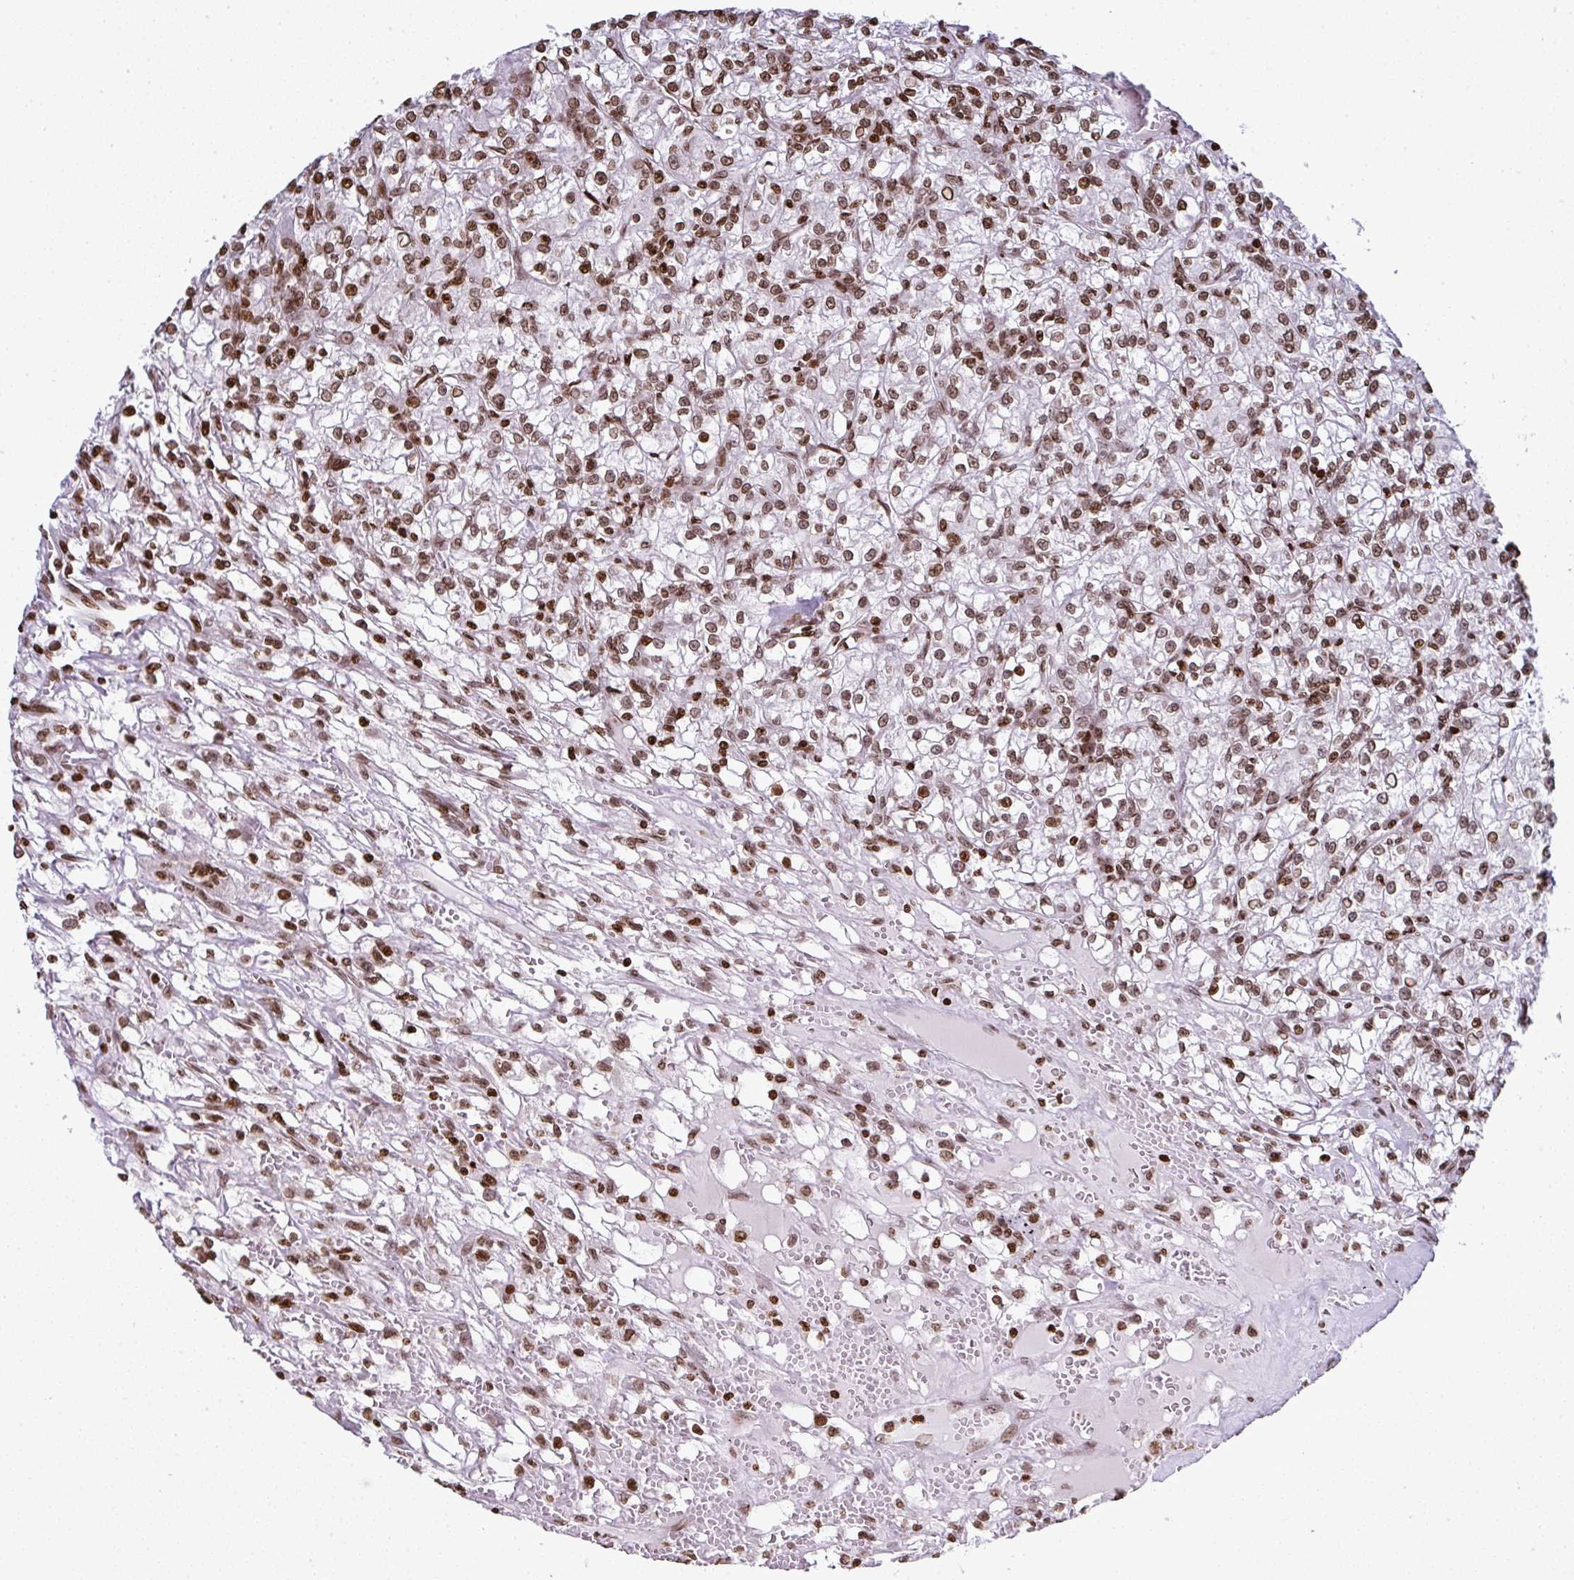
{"staining": {"intensity": "moderate", "quantity": ">75%", "location": "nuclear"}, "tissue": "renal cancer", "cell_type": "Tumor cells", "image_type": "cancer", "snomed": [{"axis": "morphology", "description": "Adenocarcinoma, NOS"}, {"axis": "topography", "description": "Kidney"}], "caption": "There is medium levels of moderate nuclear positivity in tumor cells of renal adenocarcinoma, as demonstrated by immunohistochemical staining (brown color).", "gene": "RASL11A", "patient": {"sex": "female", "age": 59}}